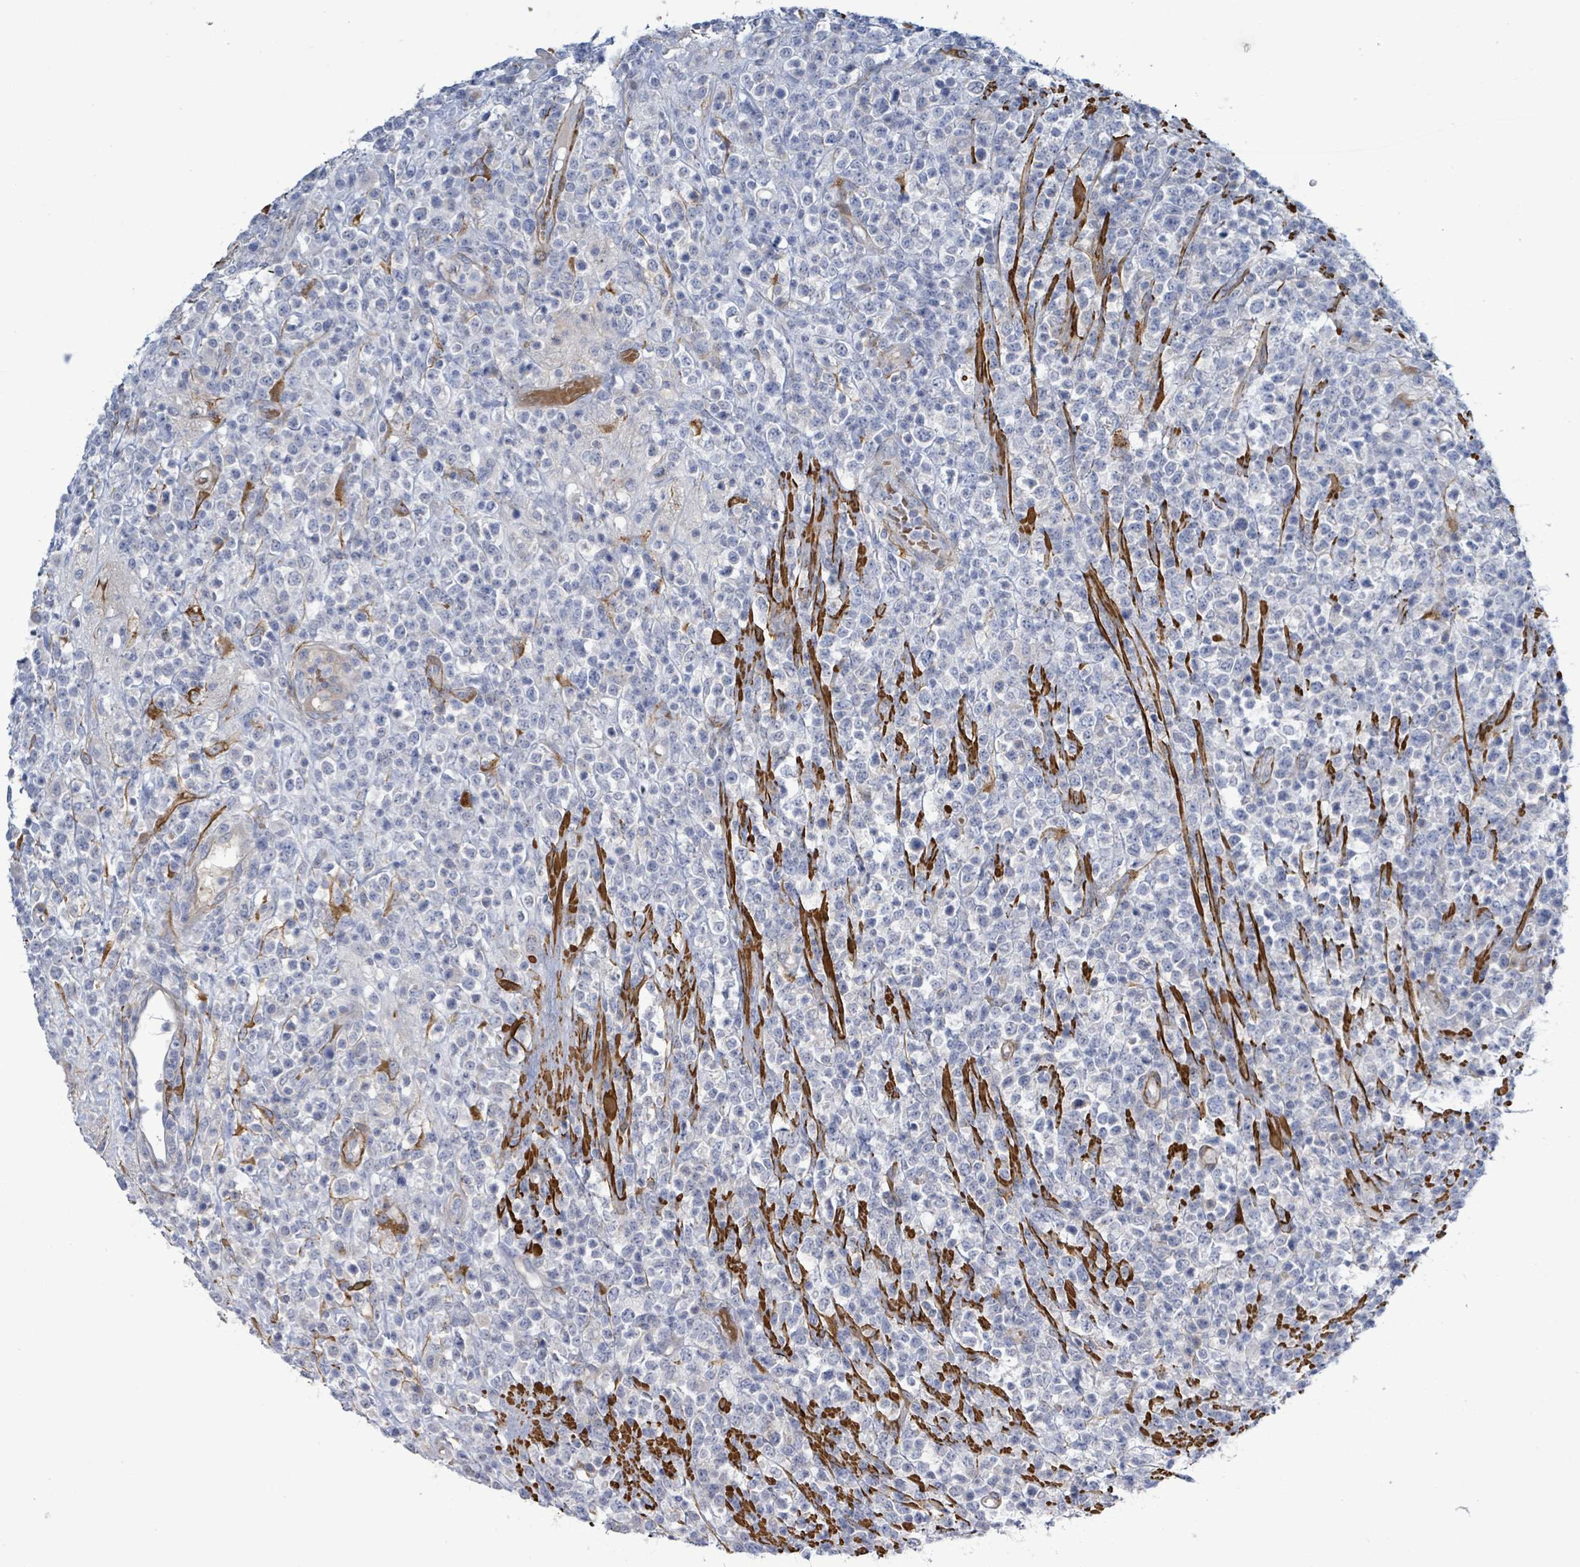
{"staining": {"intensity": "negative", "quantity": "none", "location": "none"}, "tissue": "lymphoma", "cell_type": "Tumor cells", "image_type": "cancer", "snomed": [{"axis": "morphology", "description": "Malignant lymphoma, non-Hodgkin's type, High grade"}, {"axis": "topography", "description": "Colon"}], "caption": "High-grade malignant lymphoma, non-Hodgkin's type stained for a protein using IHC demonstrates no staining tumor cells.", "gene": "DMRTC1B", "patient": {"sex": "female", "age": 53}}